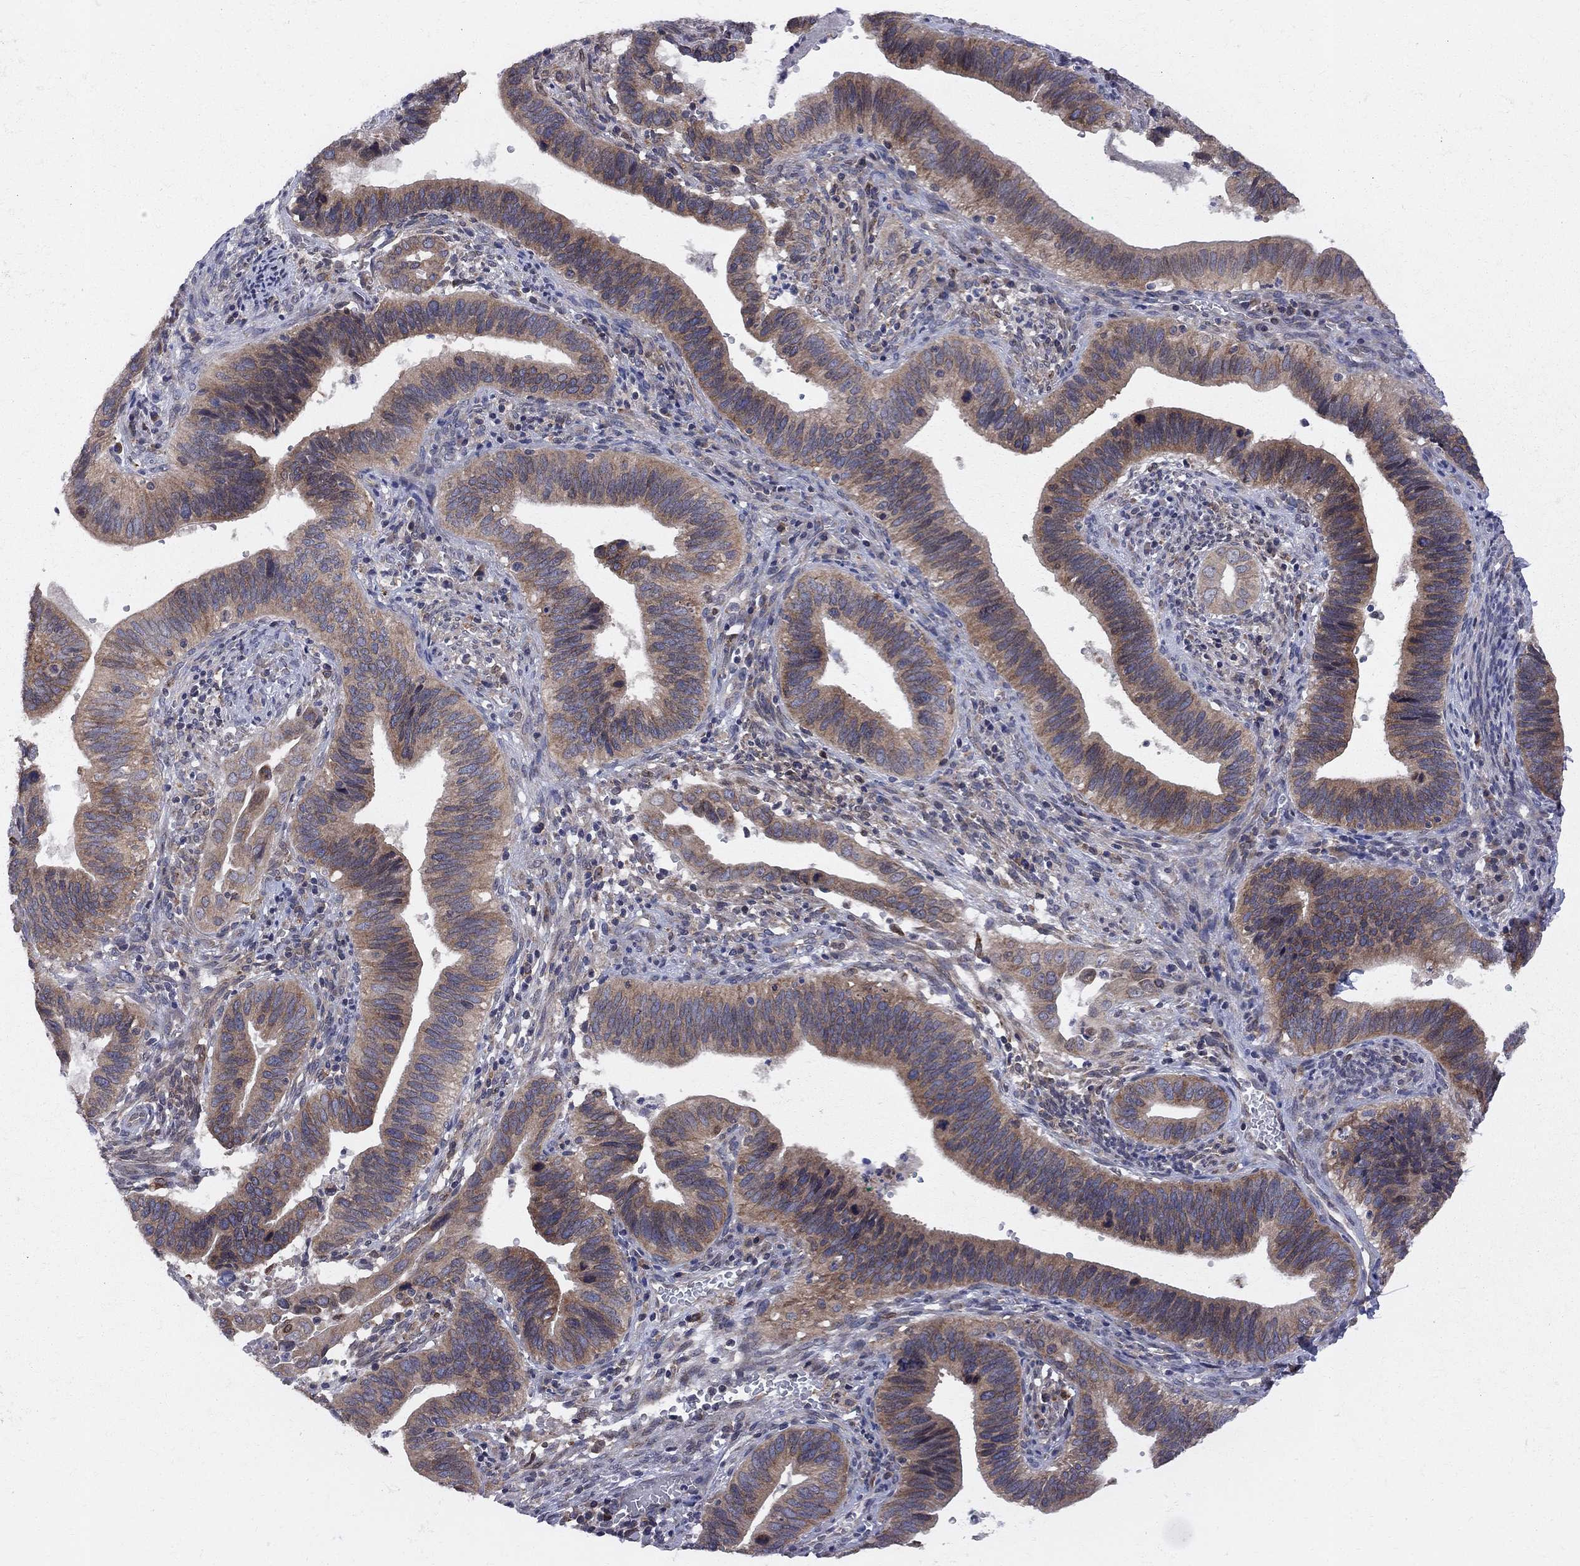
{"staining": {"intensity": "moderate", "quantity": ">75%", "location": "cytoplasmic/membranous"}, "tissue": "cervical cancer", "cell_type": "Tumor cells", "image_type": "cancer", "snomed": [{"axis": "morphology", "description": "Adenocarcinoma, NOS"}, {"axis": "topography", "description": "Cervix"}], "caption": "DAB (3,3'-diaminobenzidine) immunohistochemical staining of cervical adenocarcinoma displays moderate cytoplasmic/membranous protein expression in approximately >75% of tumor cells.", "gene": "CNOT11", "patient": {"sex": "female", "age": 42}}